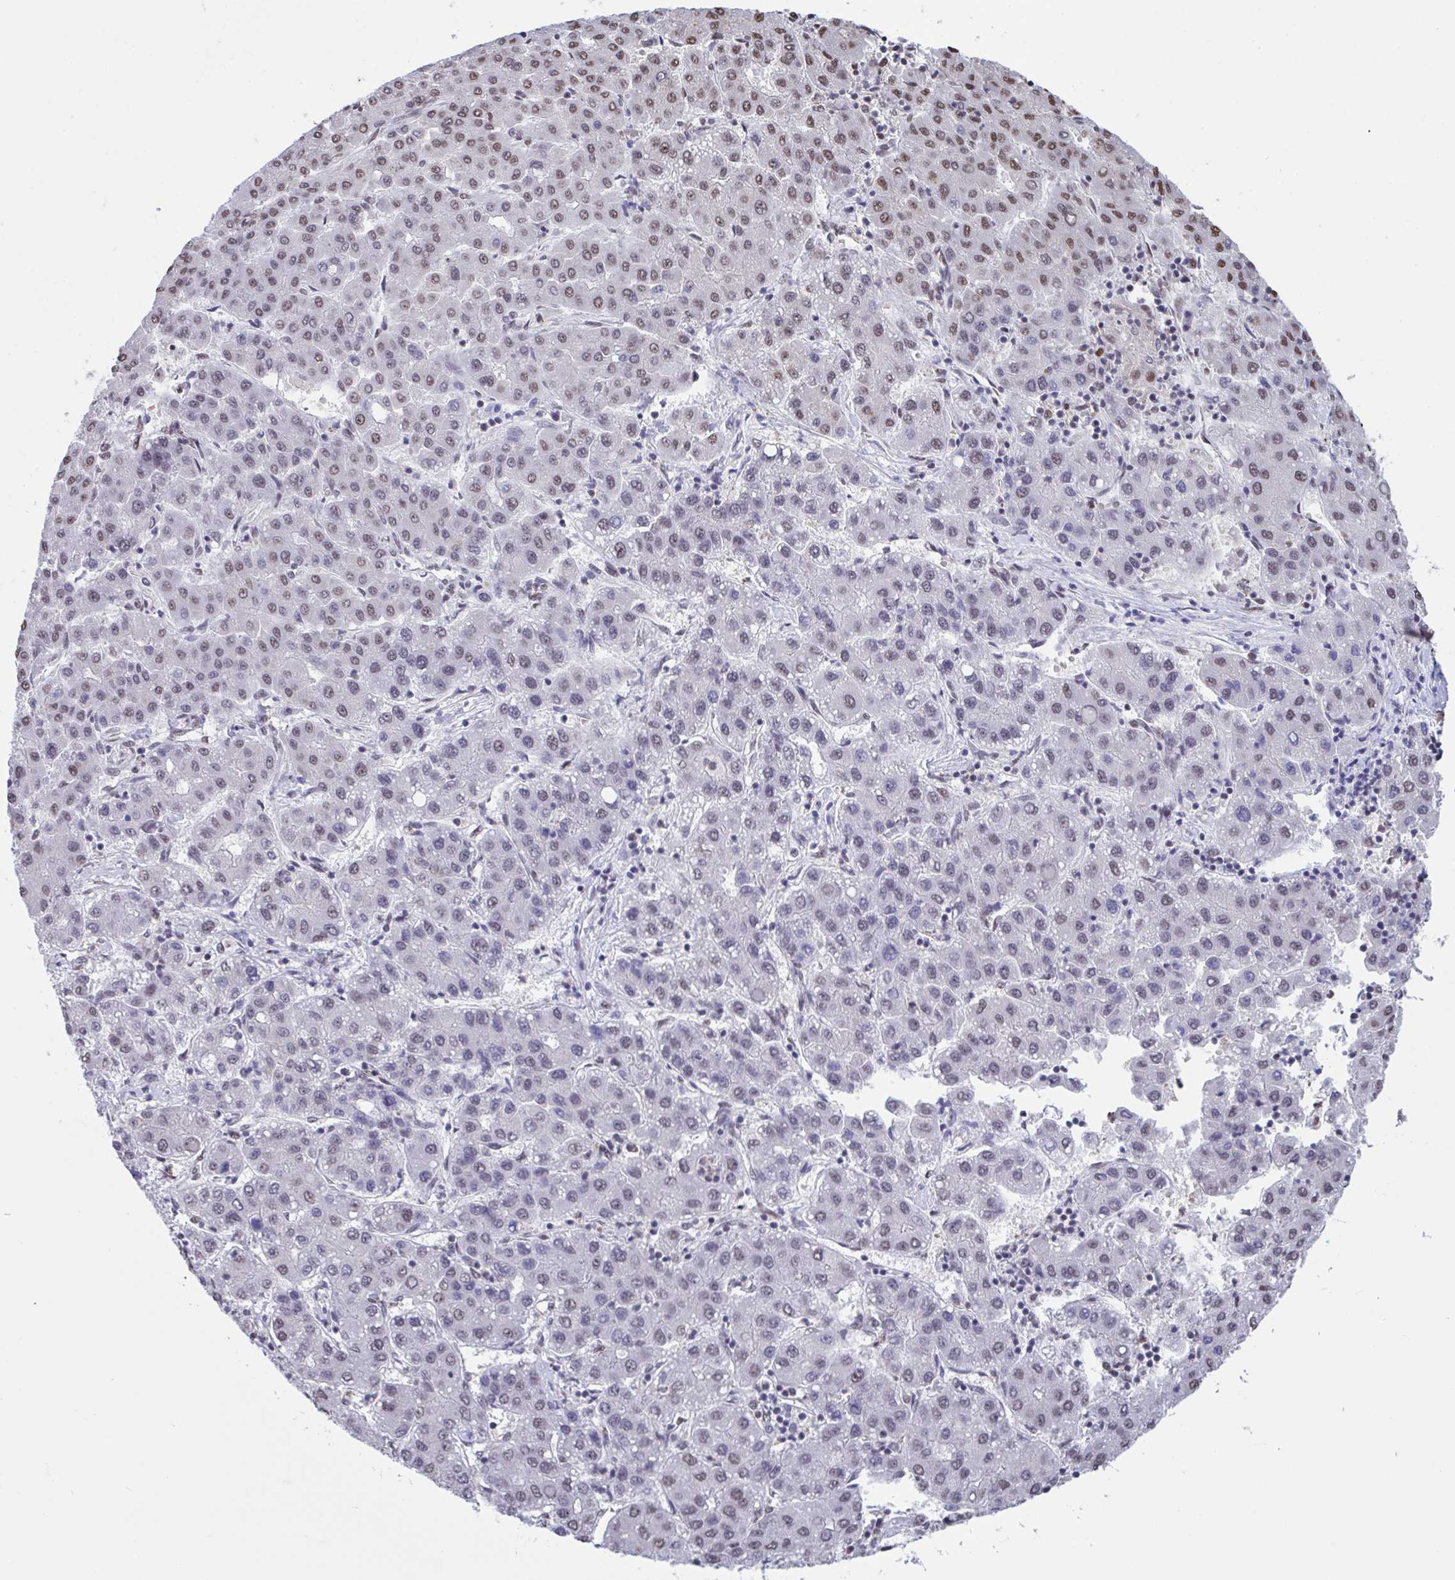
{"staining": {"intensity": "moderate", "quantity": "25%-75%", "location": "nuclear"}, "tissue": "liver cancer", "cell_type": "Tumor cells", "image_type": "cancer", "snomed": [{"axis": "morphology", "description": "Carcinoma, Hepatocellular, NOS"}, {"axis": "topography", "description": "Liver"}], "caption": "Hepatocellular carcinoma (liver) tissue displays moderate nuclear staining in about 25%-75% of tumor cells (Stains: DAB (3,3'-diaminobenzidine) in brown, nuclei in blue, Microscopy: brightfield microscopy at high magnification).", "gene": "HNRNPDL", "patient": {"sex": "male", "age": 65}}